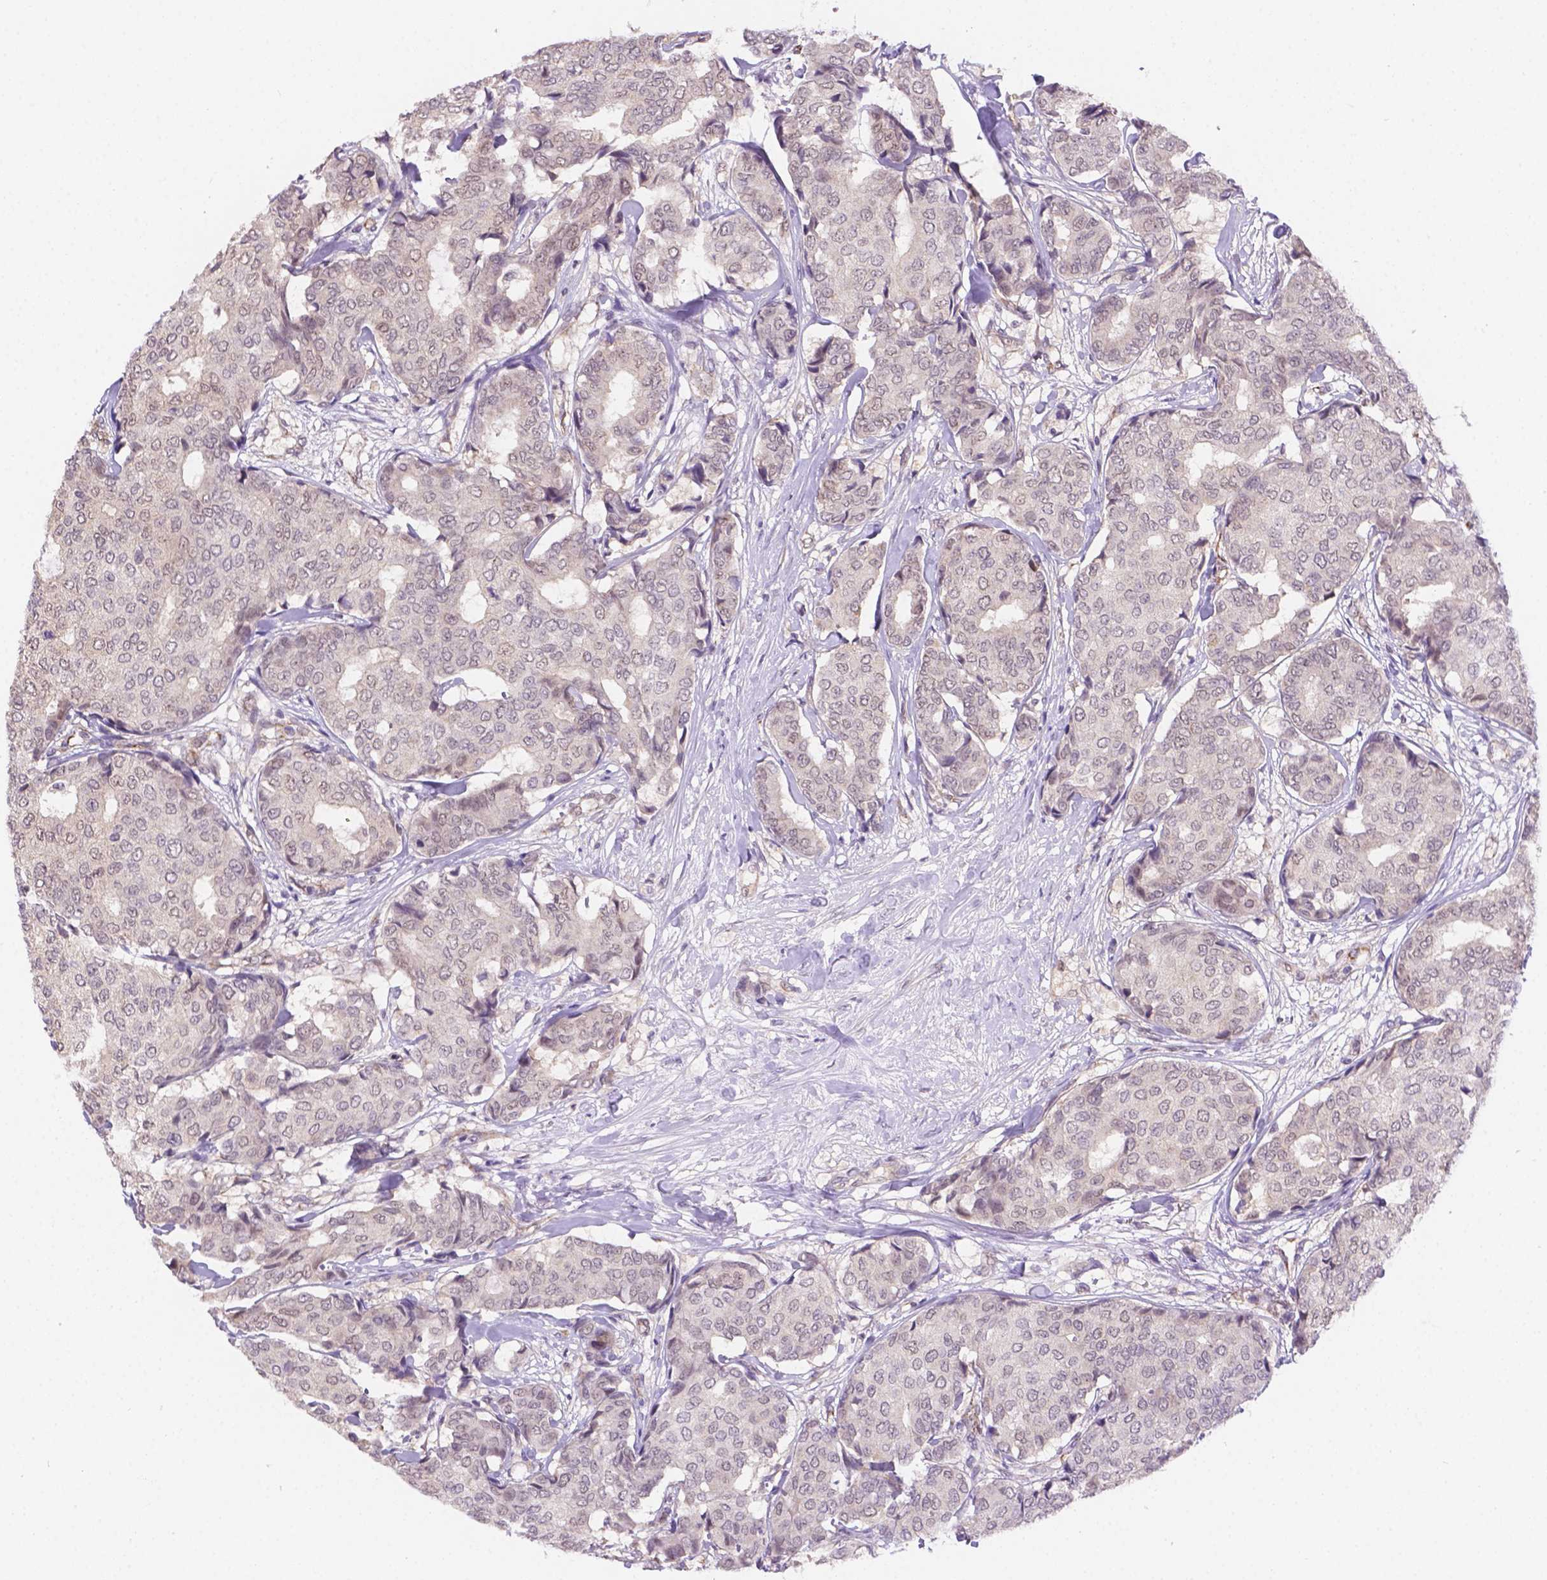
{"staining": {"intensity": "negative", "quantity": "none", "location": "none"}, "tissue": "breast cancer", "cell_type": "Tumor cells", "image_type": "cancer", "snomed": [{"axis": "morphology", "description": "Duct carcinoma"}, {"axis": "topography", "description": "Breast"}], "caption": "Immunohistochemistry (IHC) micrograph of neoplastic tissue: human breast cancer (intraductal carcinoma) stained with DAB demonstrates no significant protein positivity in tumor cells.", "gene": "NXPE2", "patient": {"sex": "female", "age": 75}}